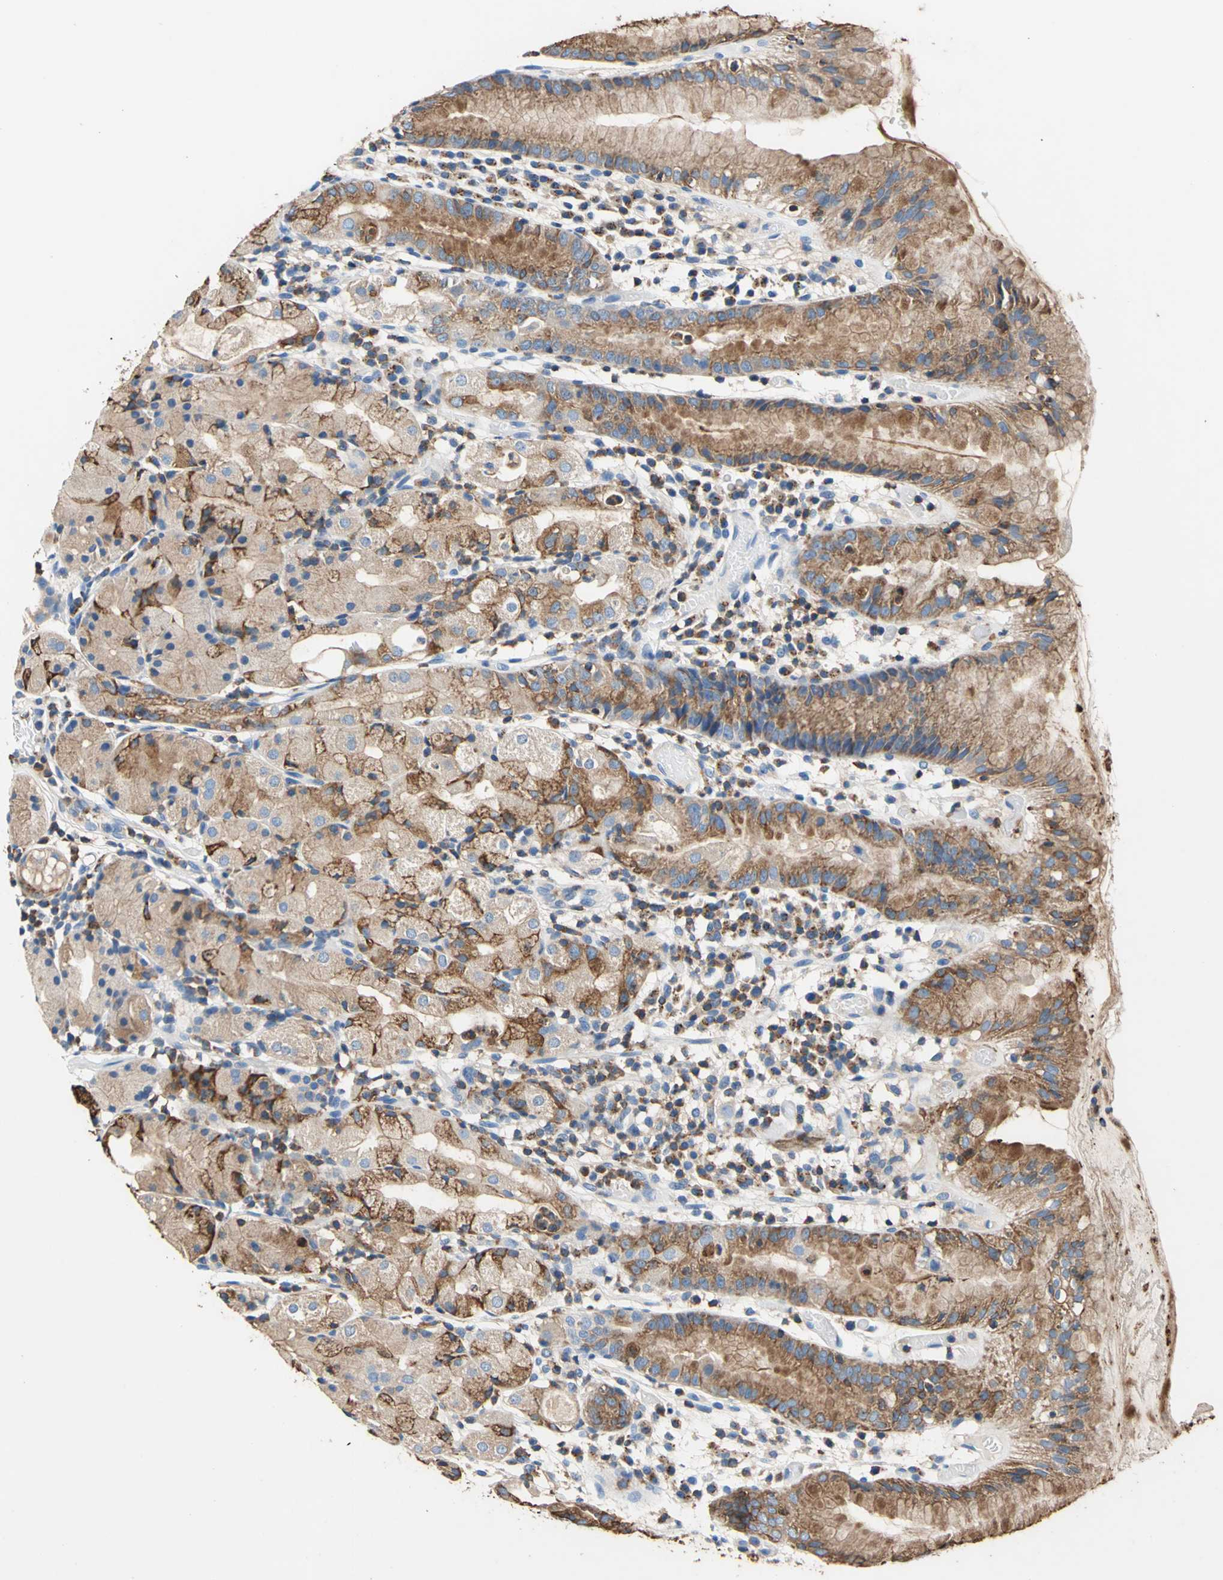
{"staining": {"intensity": "strong", "quantity": ">75%", "location": "cytoplasmic/membranous"}, "tissue": "stomach", "cell_type": "Glandular cells", "image_type": "normal", "snomed": [{"axis": "morphology", "description": "Normal tissue, NOS"}, {"axis": "topography", "description": "Stomach"}, {"axis": "topography", "description": "Stomach, lower"}], "caption": "A brown stain labels strong cytoplasmic/membranous expression of a protein in glandular cells of benign stomach. Using DAB (3,3'-diaminobenzidine) (brown) and hematoxylin (blue) stains, captured at high magnification using brightfield microscopy.", "gene": "SEPTIN11", "patient": {"sex": "female", "age": 75}}